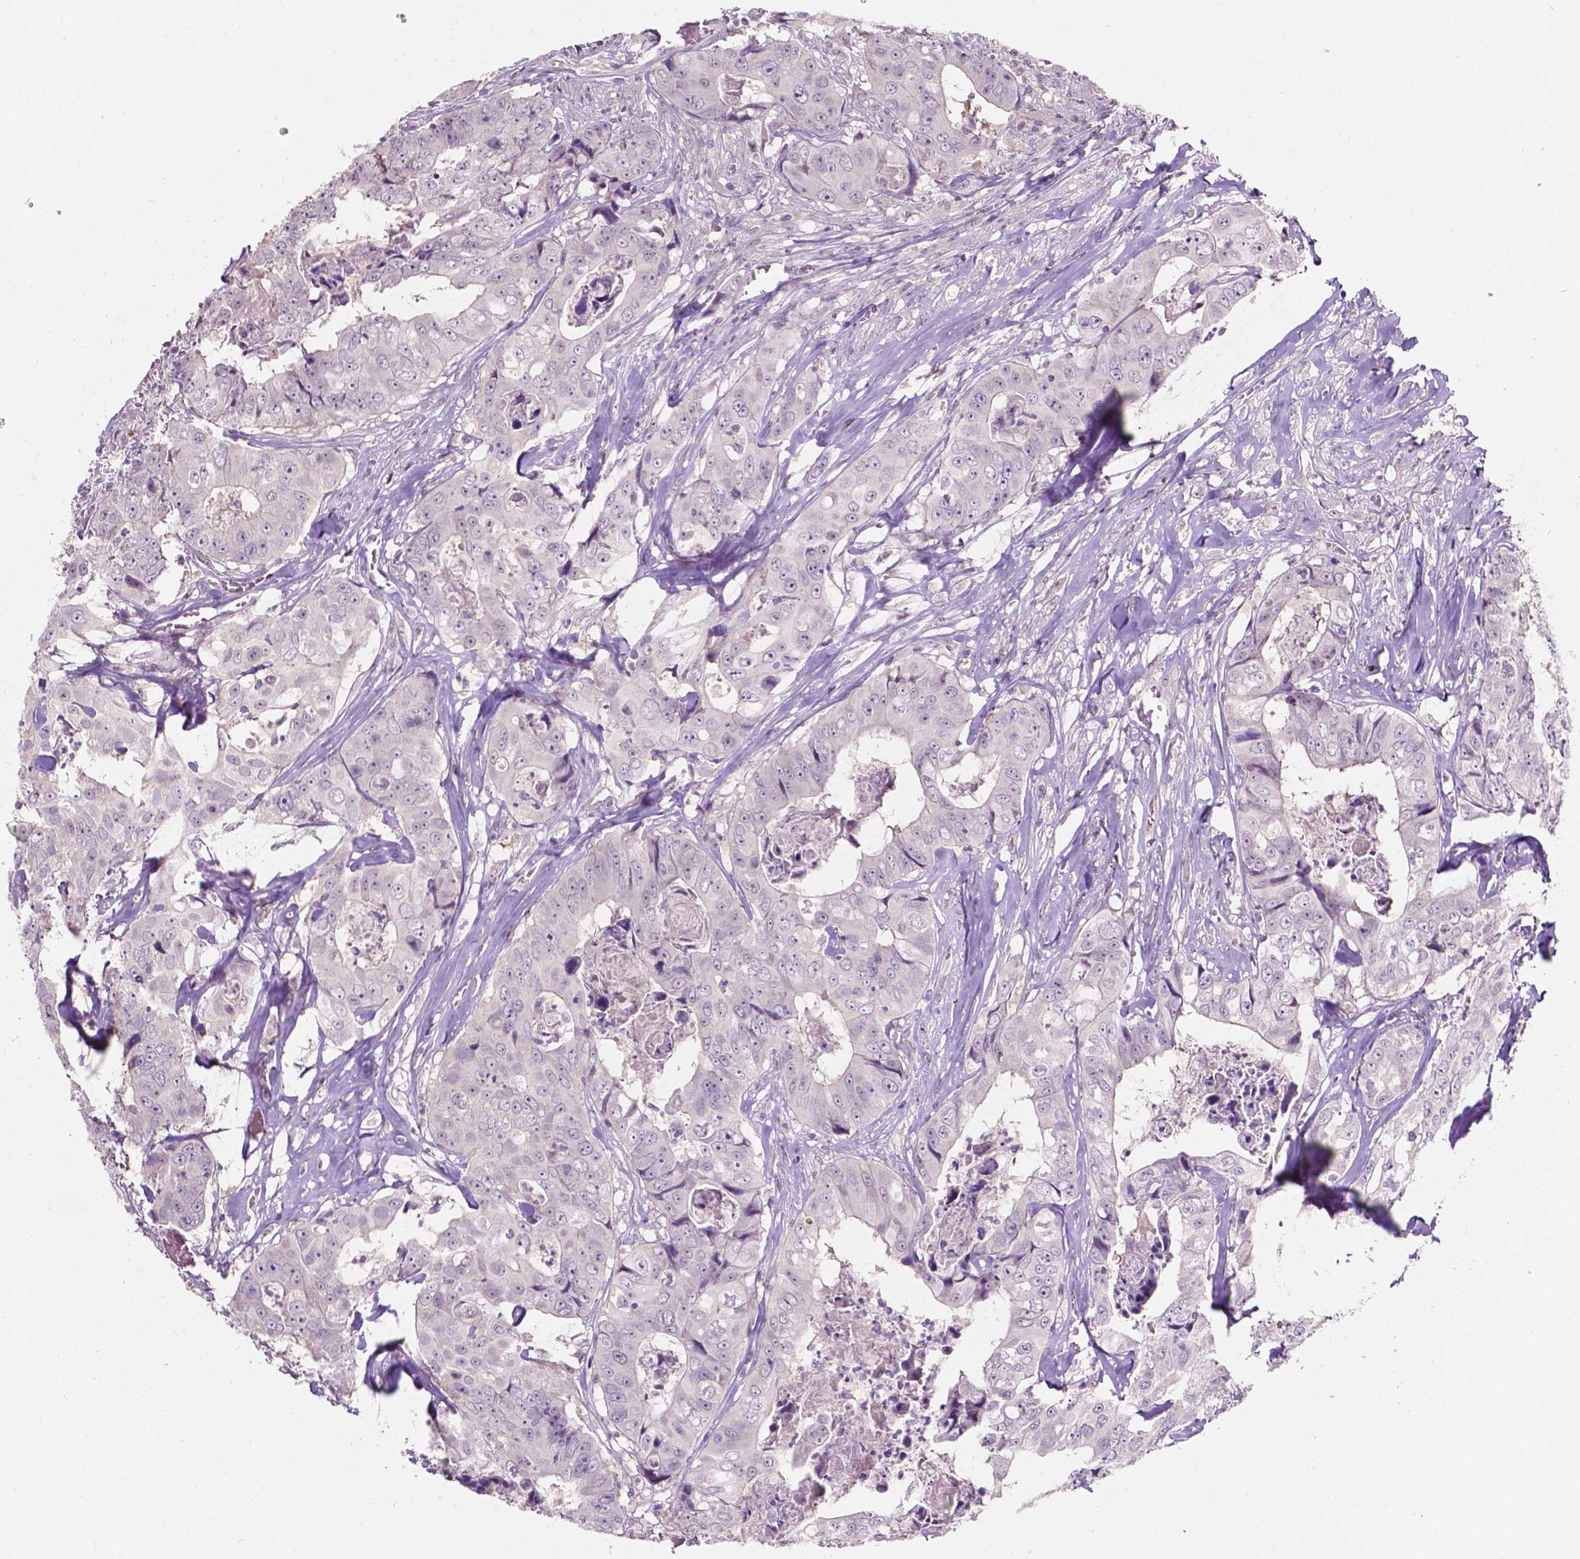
{"staining": {"intensity": "negative", "quantity": "none", "location": "none"}, "tissue": "colorectal cancer", "cell_type": "Tumor cells", "image_type": "cancer", "snomed": [{"axis": "morphology", "description": "Adenocarcinoma, NOS"}, {"axis": "topography", "description": "Rectum"}], "caption": "Colorectal cancer was stained to show a protein in brown. There is no significant staining in tumor cells.", "gene": "TM6SF2", "patient": {"sex": "female", "age": 62}}